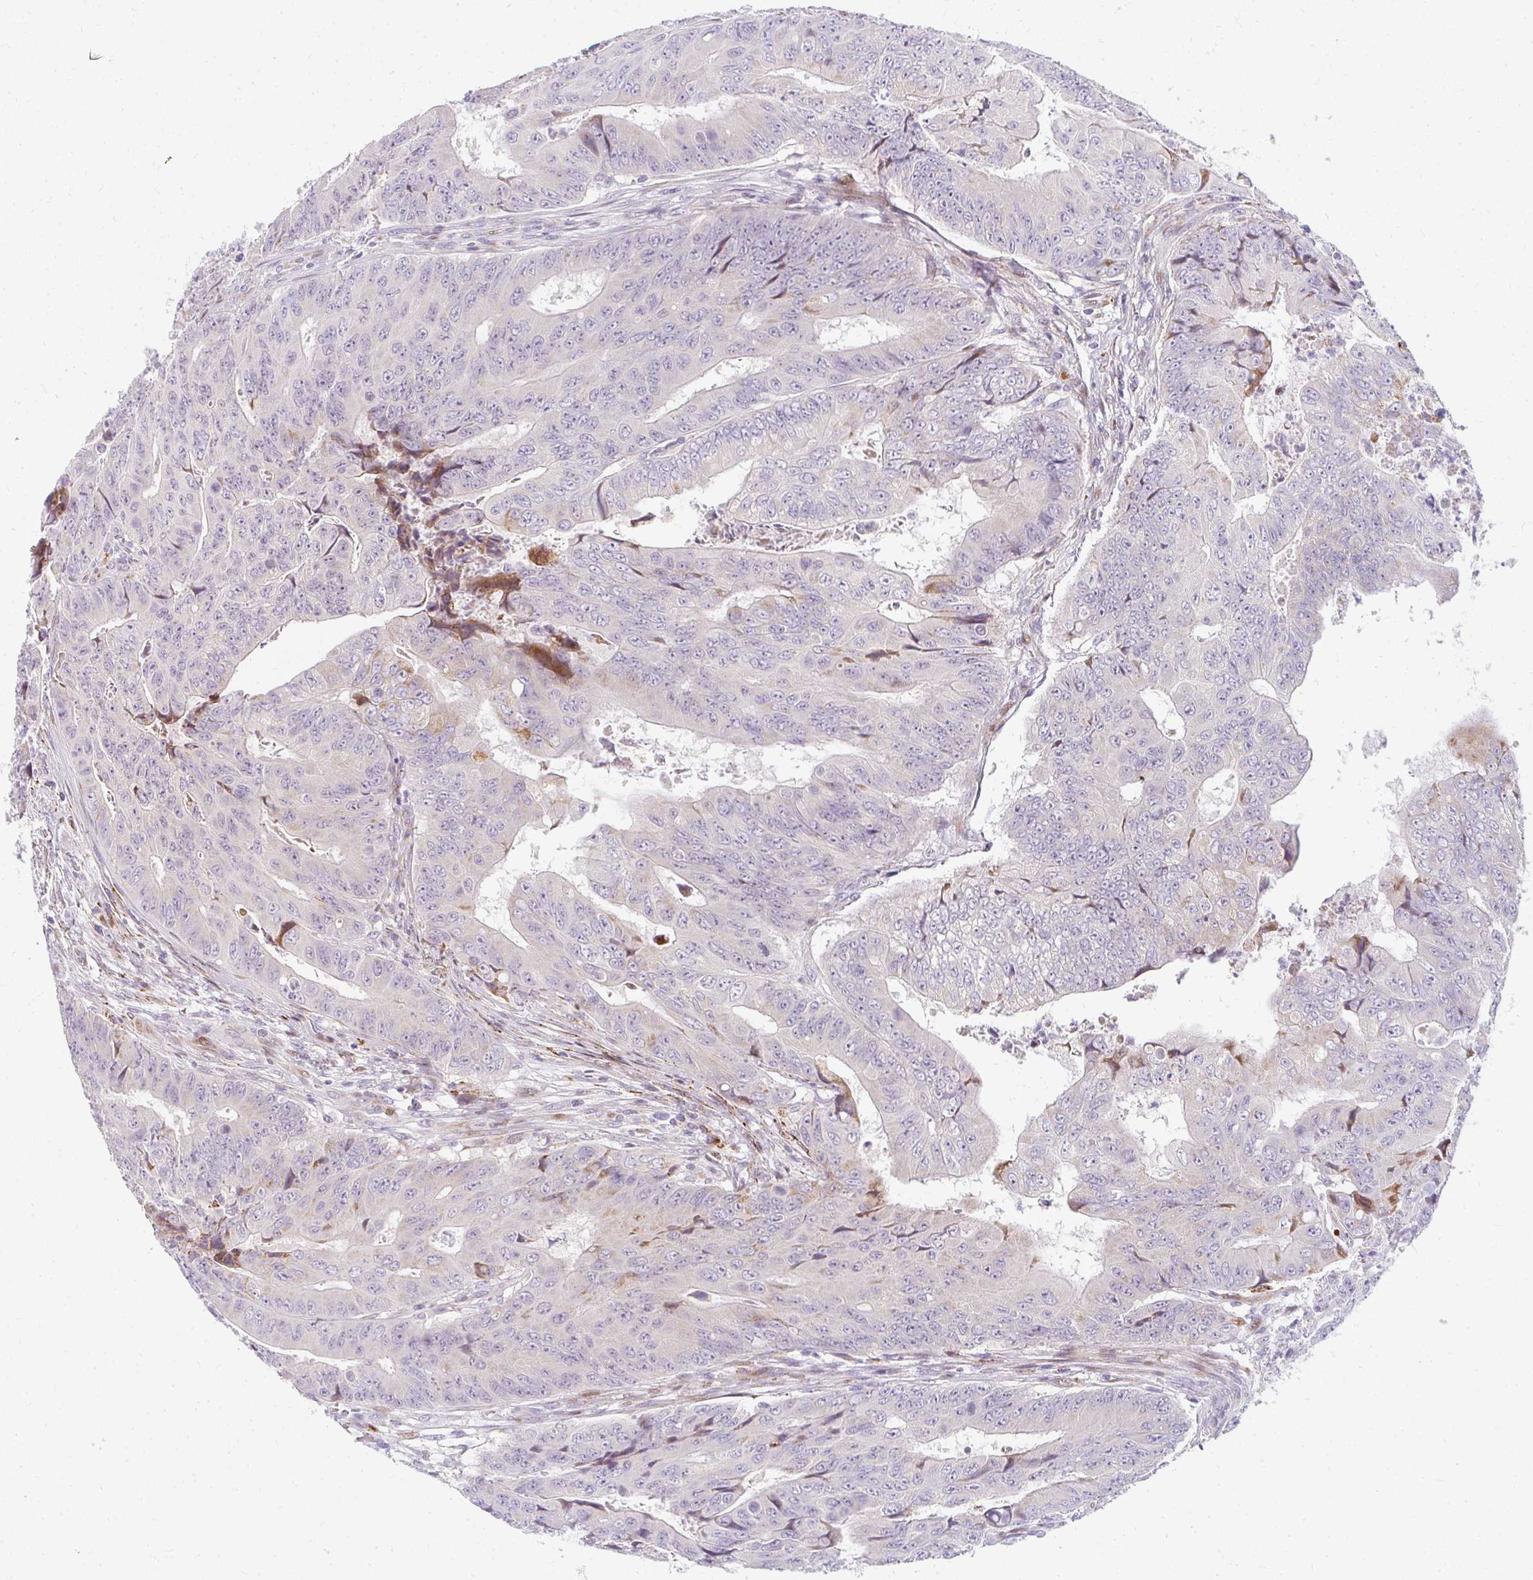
{"staining": {"intensity": "negative", "quantity": "none", "location": "none"}, "tissue": "colorectal cancer", "cell_type": "Tumor cells", "image_type": "cancer", "snomed": [{"axis": "morphology", "description": "Adenocarcinoma, NOS"}, {"axis": "topography", "description": "Colon"}], "caption": "Tumor cells are negative for protein expression in human colorectal adenocarcinoma.", "gene": "PLA2G5", "patient": {"sex": "female", "age": 48}}